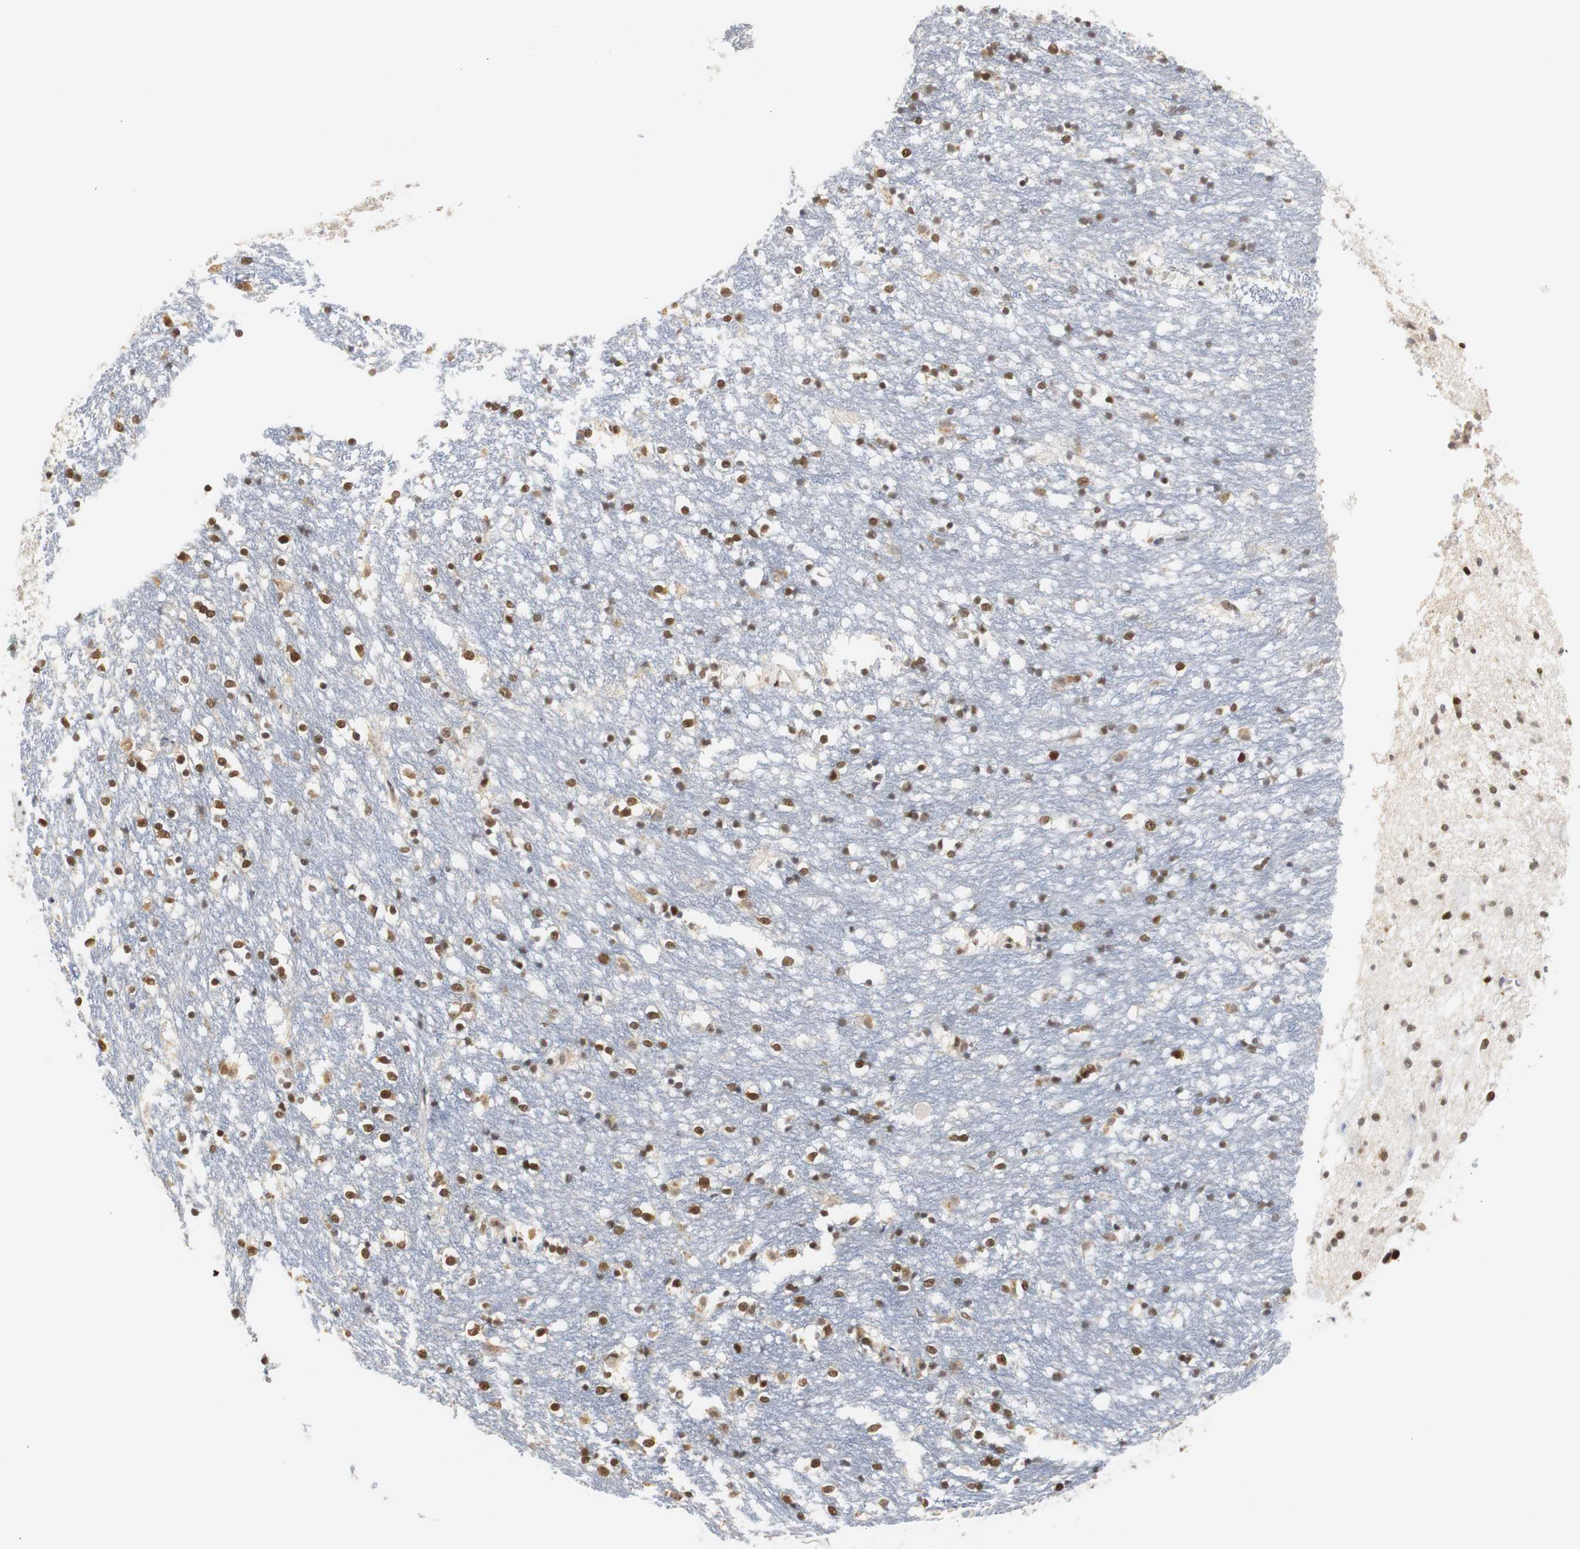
{"staining": {"intensity": "strong", "quantity": ">75%", "location": "nuclear"}, "tissue": "caudate", "cell_type": "Glial cells", "image_type": "normal", "snomed": [{"axis": "morphology", "description": "Normal tissue, NOS"}, {"axis": "topography", "description": "Lateral ventricle wall"}], "caption": "A high amount of strong nuclear staining is seen in approximately >75% of glial cells in benign caudate.", "gene": "ZFC3H1", "patient": {"sex": "female", "age": 54}}